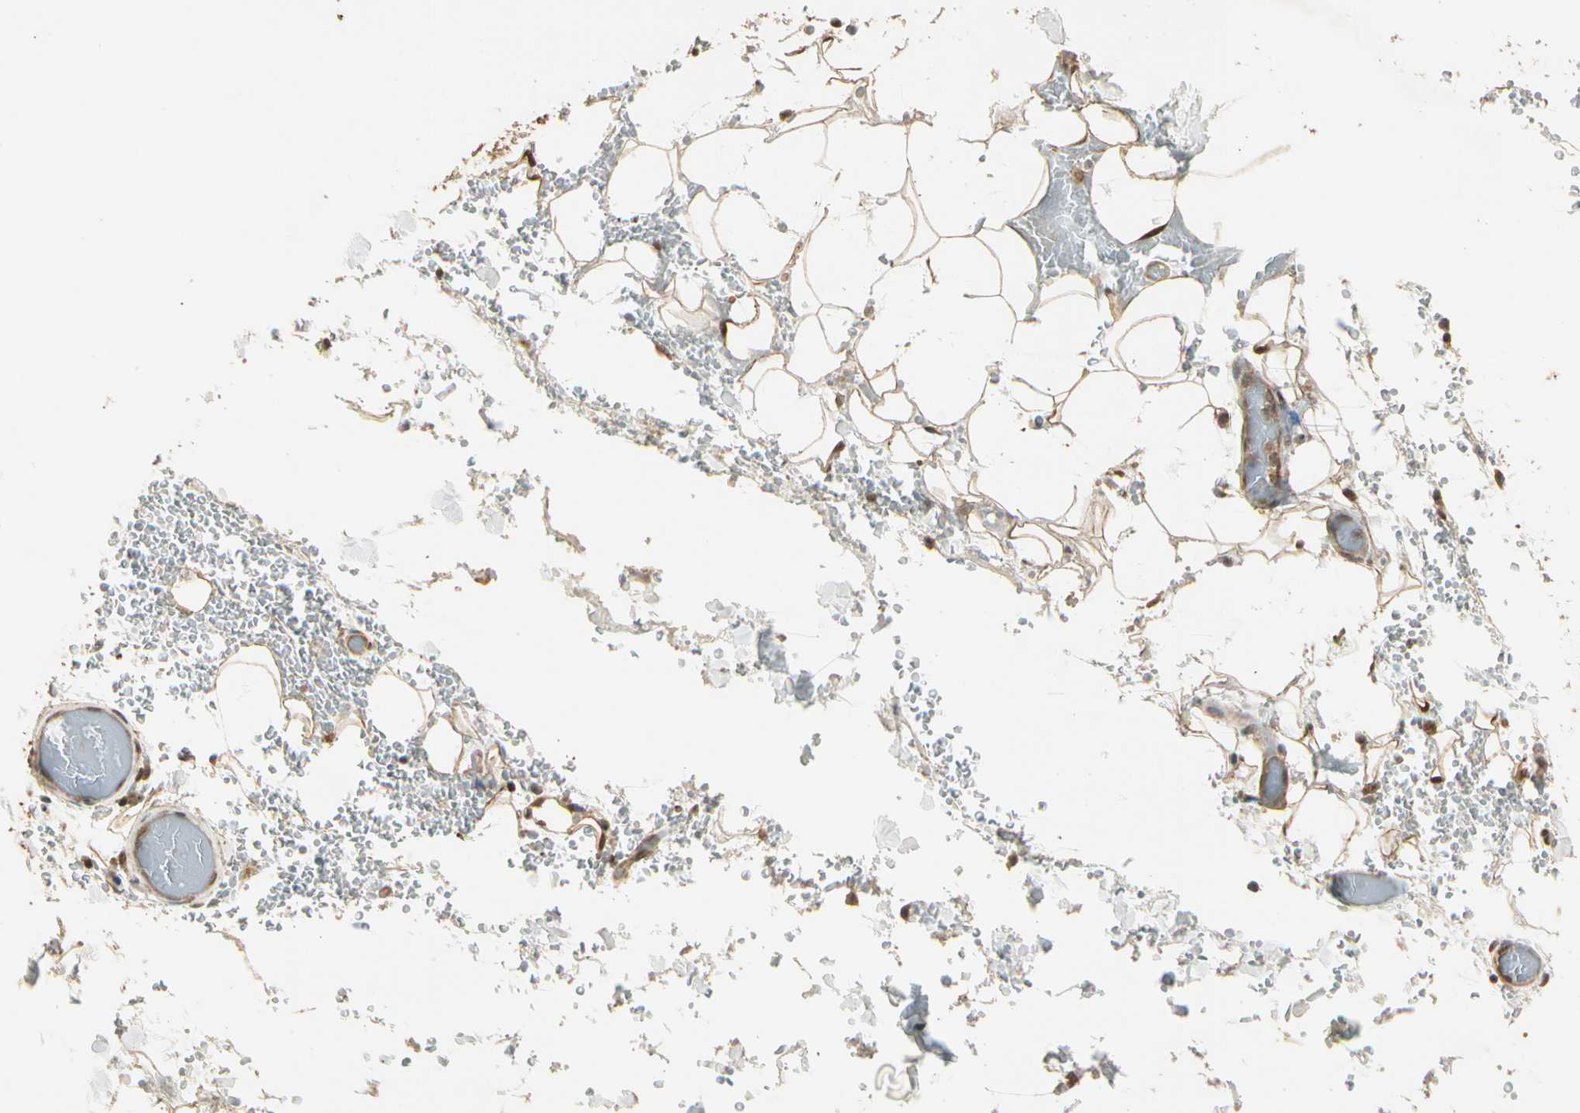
{"staining": {"intensity": "strong", "quantity": ">75%", "location": "cytoplasmic/membranous"}, "tissue": "adipose tissue", "cell_type": "Adipocytes", "image_type": "normal", "snomed": [{"axis": "morphology", "description": "Normal tissue, NOS"}, {"axis": "morphology", "description": "Inflammation, NOS"}, {"axis": "topography", "description": "Breast"}], "caption": "Immunohistochemistry (IHC) of benign human adipose tissue exhibits high levels of strong cytoplasmic/membranous staining in about >75% of adipocytes.", "gene": "GLUL", "patient": {"sex": "female", "age": 65}}